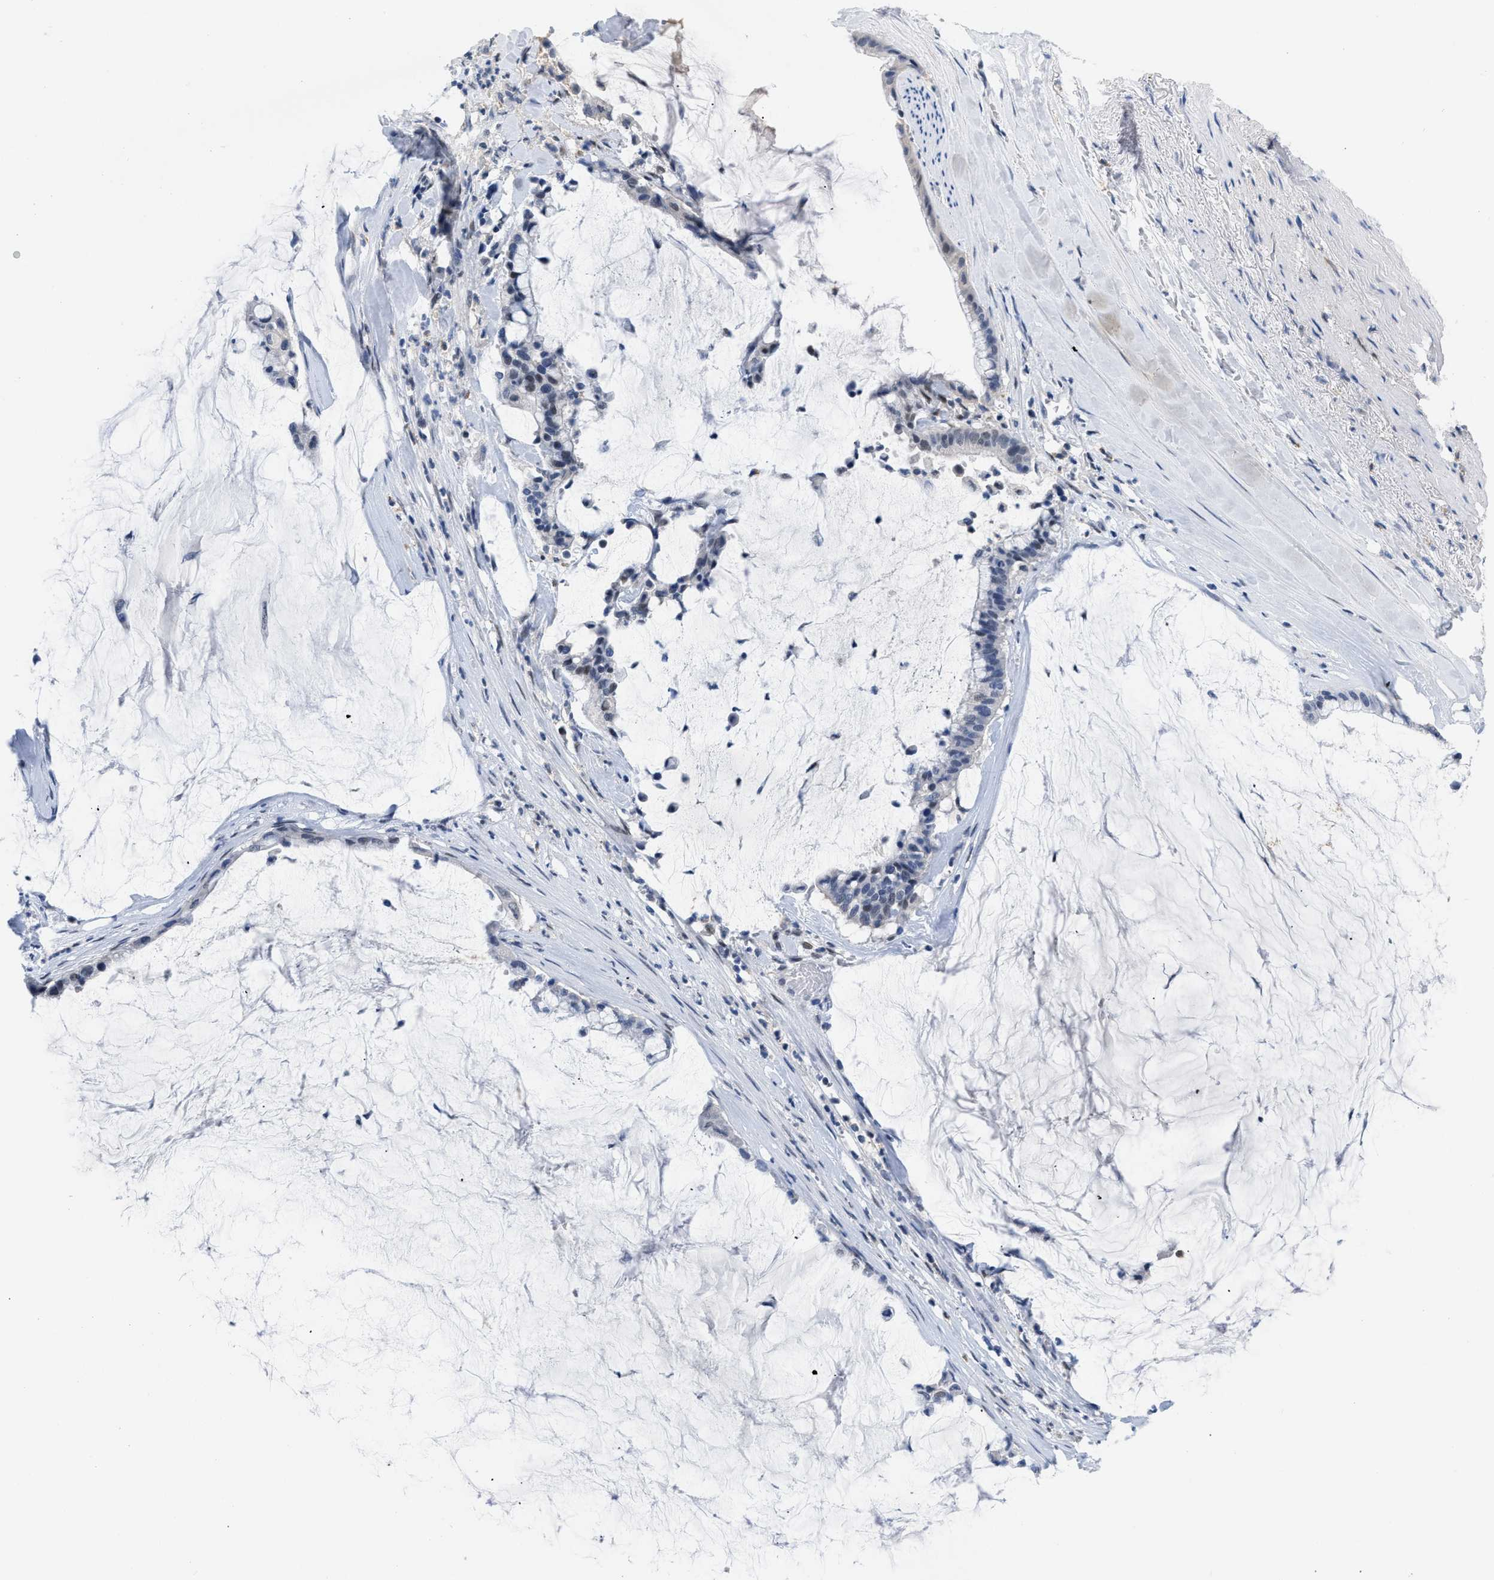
{"staining": {"intensity": "negative", "quantity": "none", "location": "none"}, "tissue": "pancreatic cancer", "cell_type": "Tumor cells", "image_type": "cancer", "snomed": [{"axis": "morphology", "description": "Adenocarcinoma, NOS"}, {"axis": "topography", "description": "Pancreas"}], "caption": "Micrograph shows no protein staining in tumor cells of pancreatic cancer tissue.", "gene": "BOLL", "patient": {"sex": "male", "age": 41}}